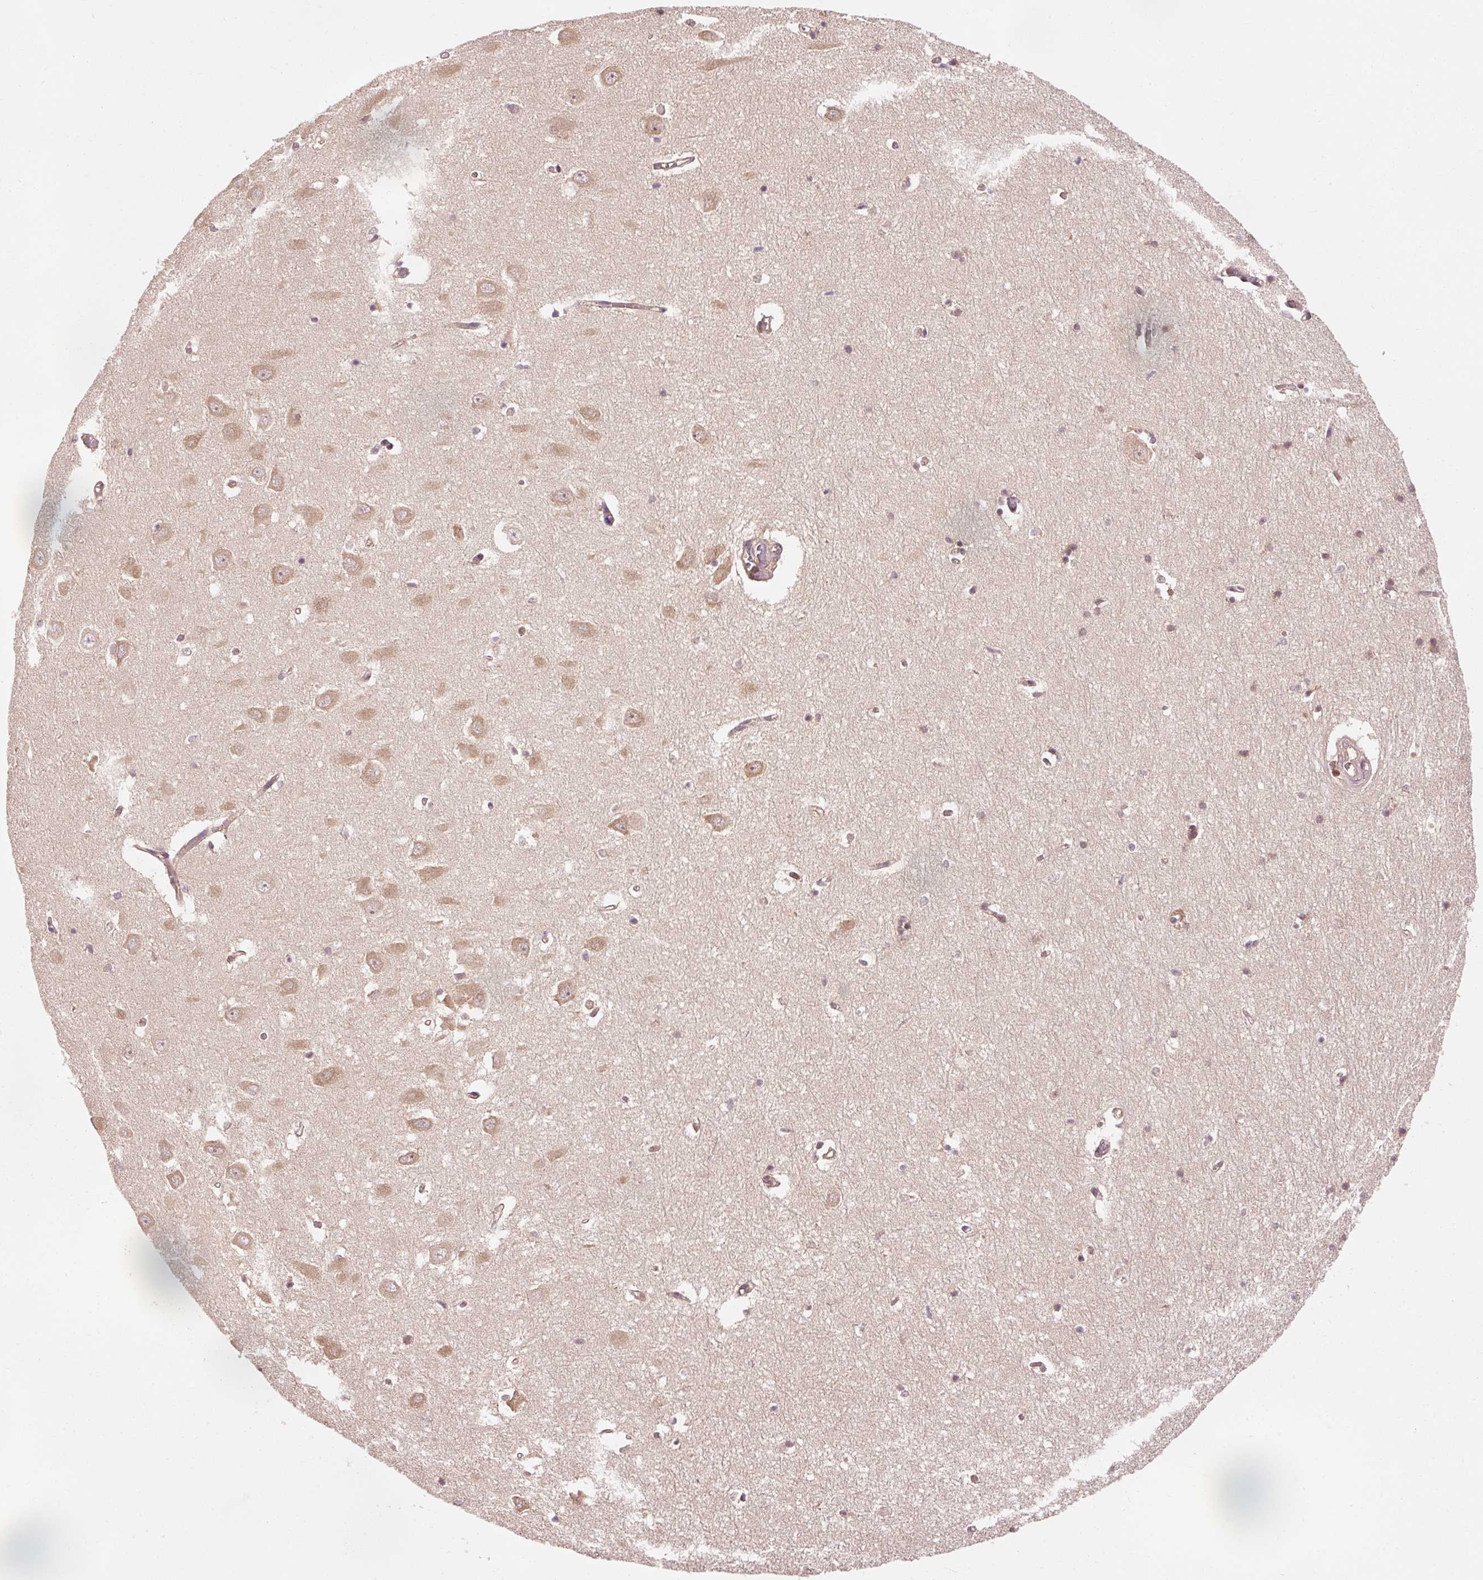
{"staining": {"intensity": "weak", "quantity": ">75%", "location": "cytoplasmic/membranous"}, "tissue": "hippocampus", "cell_type": "Glial cells", "image_type": "normal", "snomed": [{"axis": "morphology", "description": "Normal tissue, NOS"}, {"axis": "topography", "description": "Hippocampus"}], "caption": "High-magnification brightfield microscopy of unremarkable hippocampus stained with DAB (3,3'-diaminobenzidine) (brown) and counterstained with hematoxylin (blue). glial cells exhibit weak cytoplasmic/membranous expression is identified in about>75% of cells.", "gene": "PDAP1", "patient": {"sex": "male", "age": 70}}